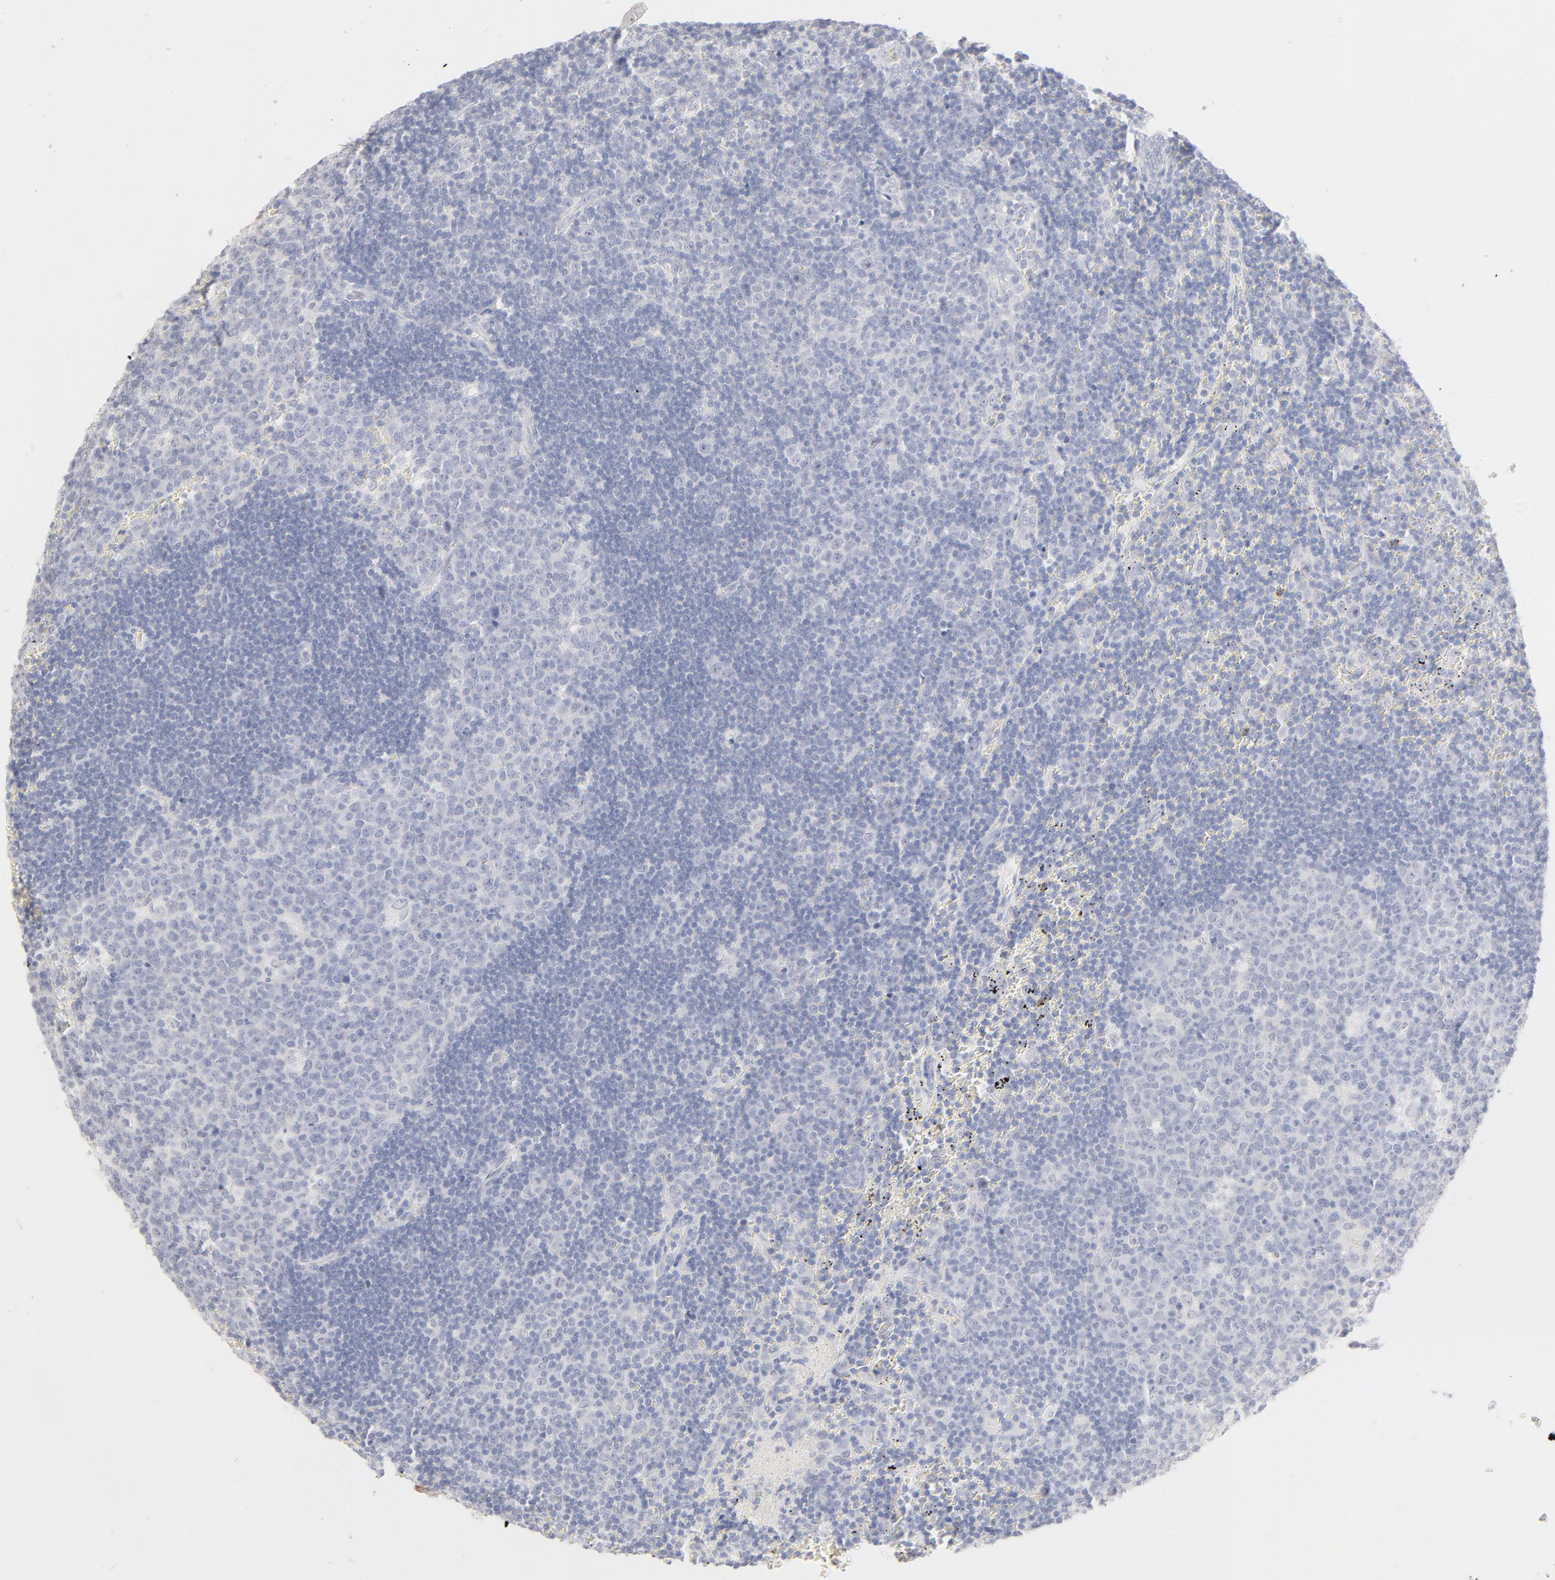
{"staining": {"intensity": "negative", "quantity": "none", "location": "none"}, "tissue": "lymph node", "cell_type": "Germinal center cells", "image_type": "normal", "snomed": [{"axis": "morphology", "description": "Normal tissue, NOS"}, {"axis": "topography", "description": "Lymph node"}, {"axis": "topography", "description": "Salivary gland"}], "caption": "Germinal center cells are negative for brown protein staining in benign lymph node. The staining was performed using DAB to visualize the protein expression in brown, while the nuclei were stained in blue with hematoxylin (Magnification: 20x).", "gene": "ONECUT1", "patient": {"sex": "male", "age": 8}}